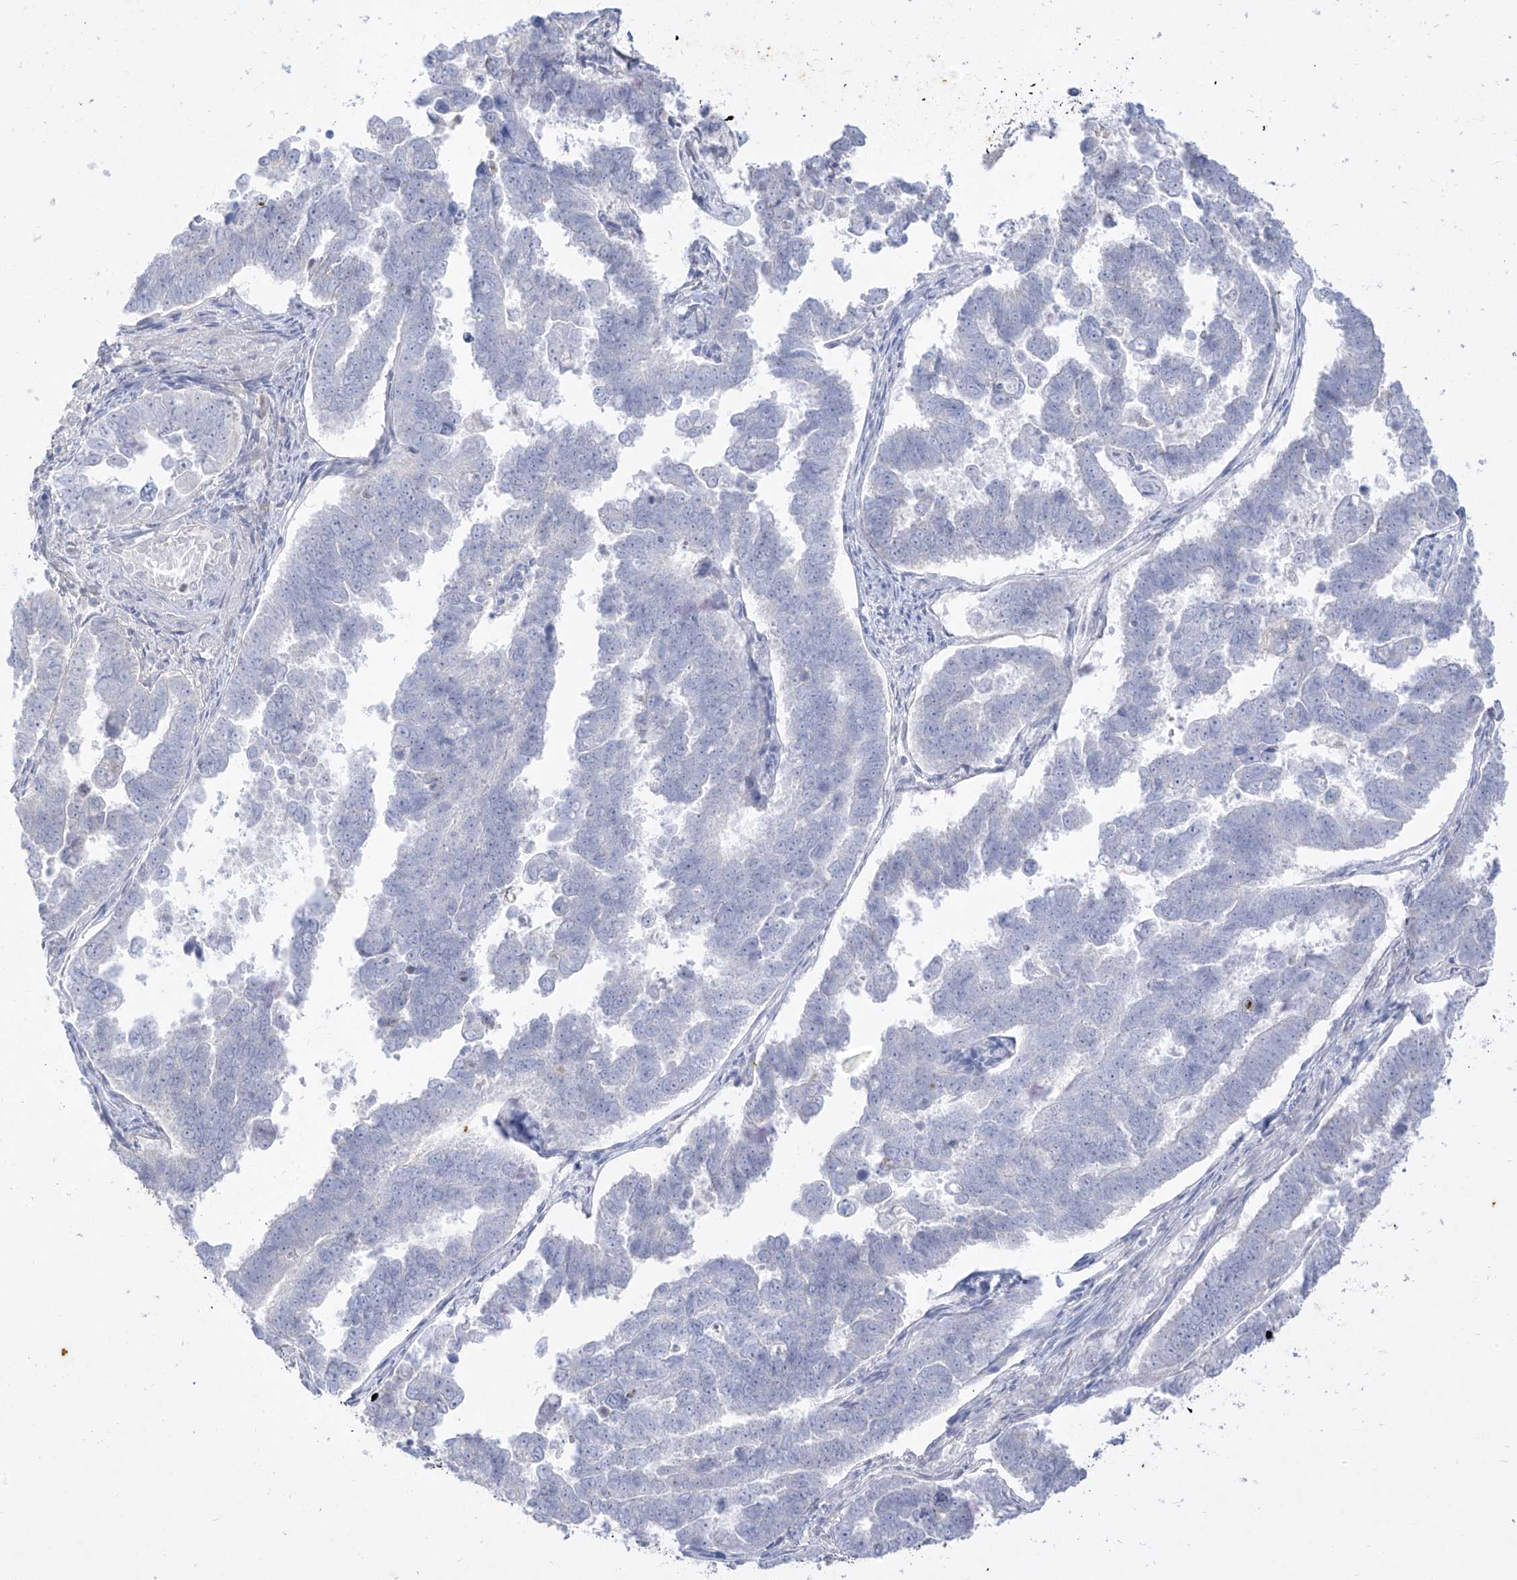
{"staining": {"intensity": "negative", "quantity": "none", "location": "none"}, "tissue": "endometrial cancer", "cell_type": "Tumor cells", "image_type": "cancer", "snomed": [{"axis": "morphology", "description": "Adenocarcinoma, NOS"}, {"axis": "topography", "description": "Endometrium"}], "caption": "IHC photomicrograph of endometrial cancer stained for a protein (brown), which demonstrates no staining in tumor cells. (Immunohistochemistry, brightfield microscopy, high magnification).", "gene": "TGM4", "patient": {"sex": "female", "age": 75}}